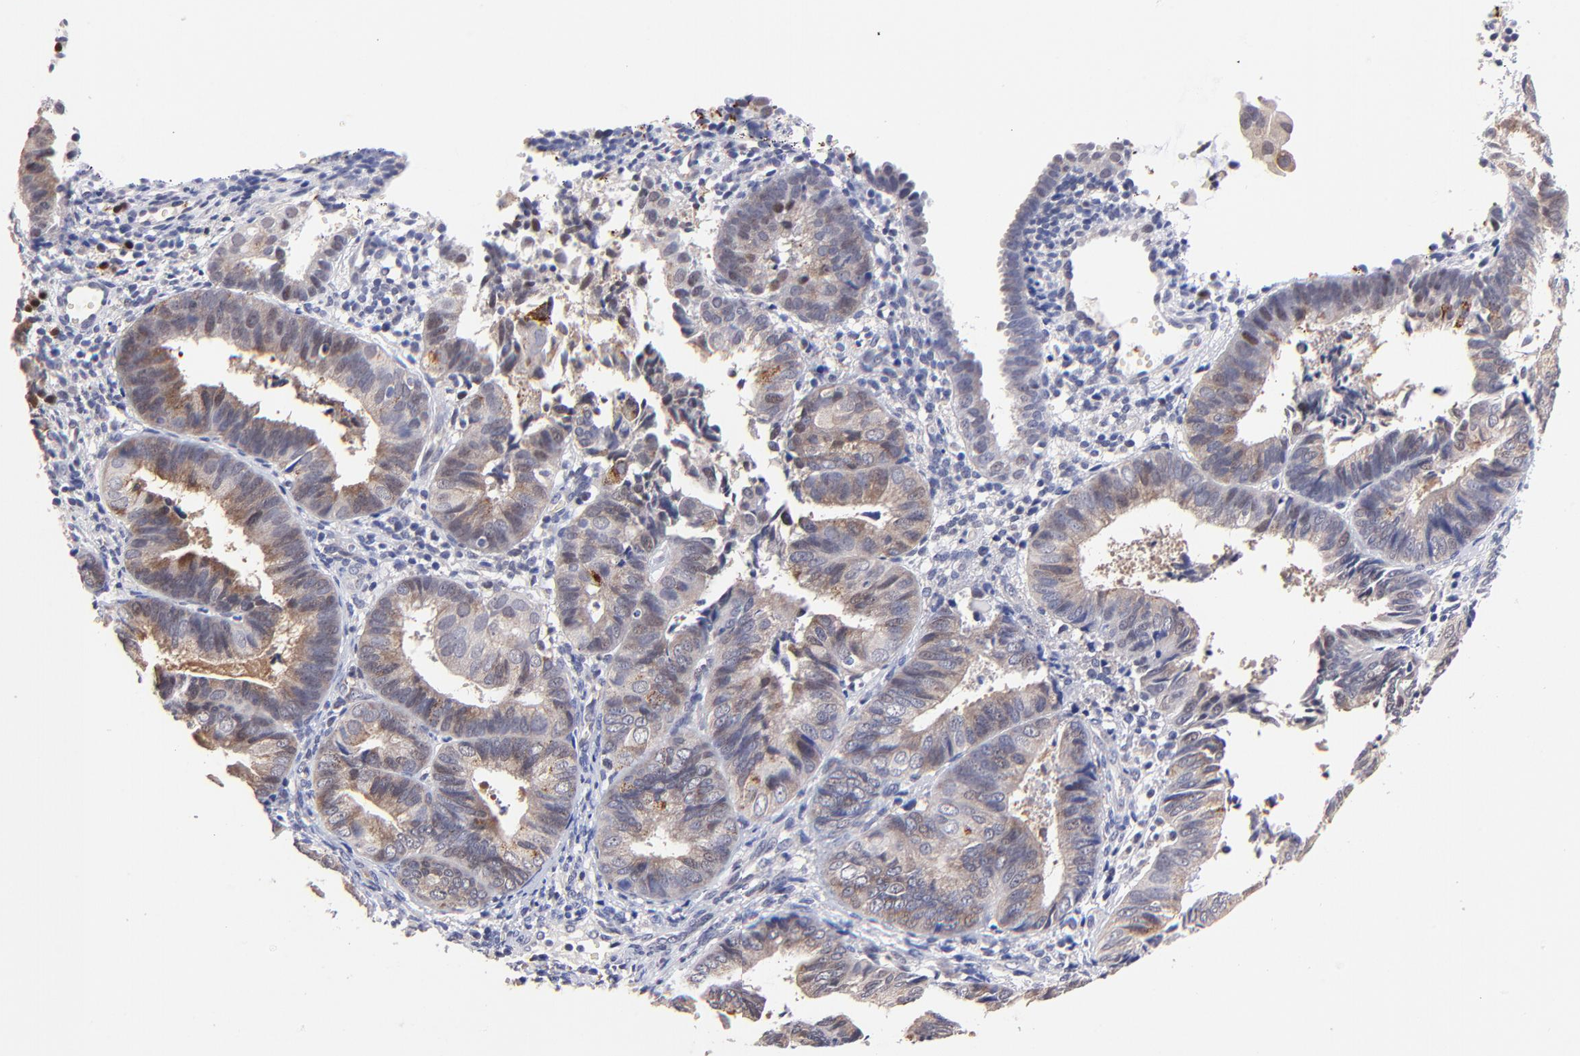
{"staining": {"intensity": "moderate", "quantity": "<25%", "location": "cytoplasmic/membranous"}, "tissue": "endometrial cancer", "cell_type": "Tumor cells", "image_type": "cancer", "snomed": [{"axis": "morphology", "description": "Adenocarcinoma, NOS"}, {"axis": "topography", "description": "Endometrium"}], "caption": "Human endometrial cancer stained with a protein marker reveals moderate staining in tumor cells.", "gene": "ZNF155", "patient": {"sex": "female", "age": 63}}